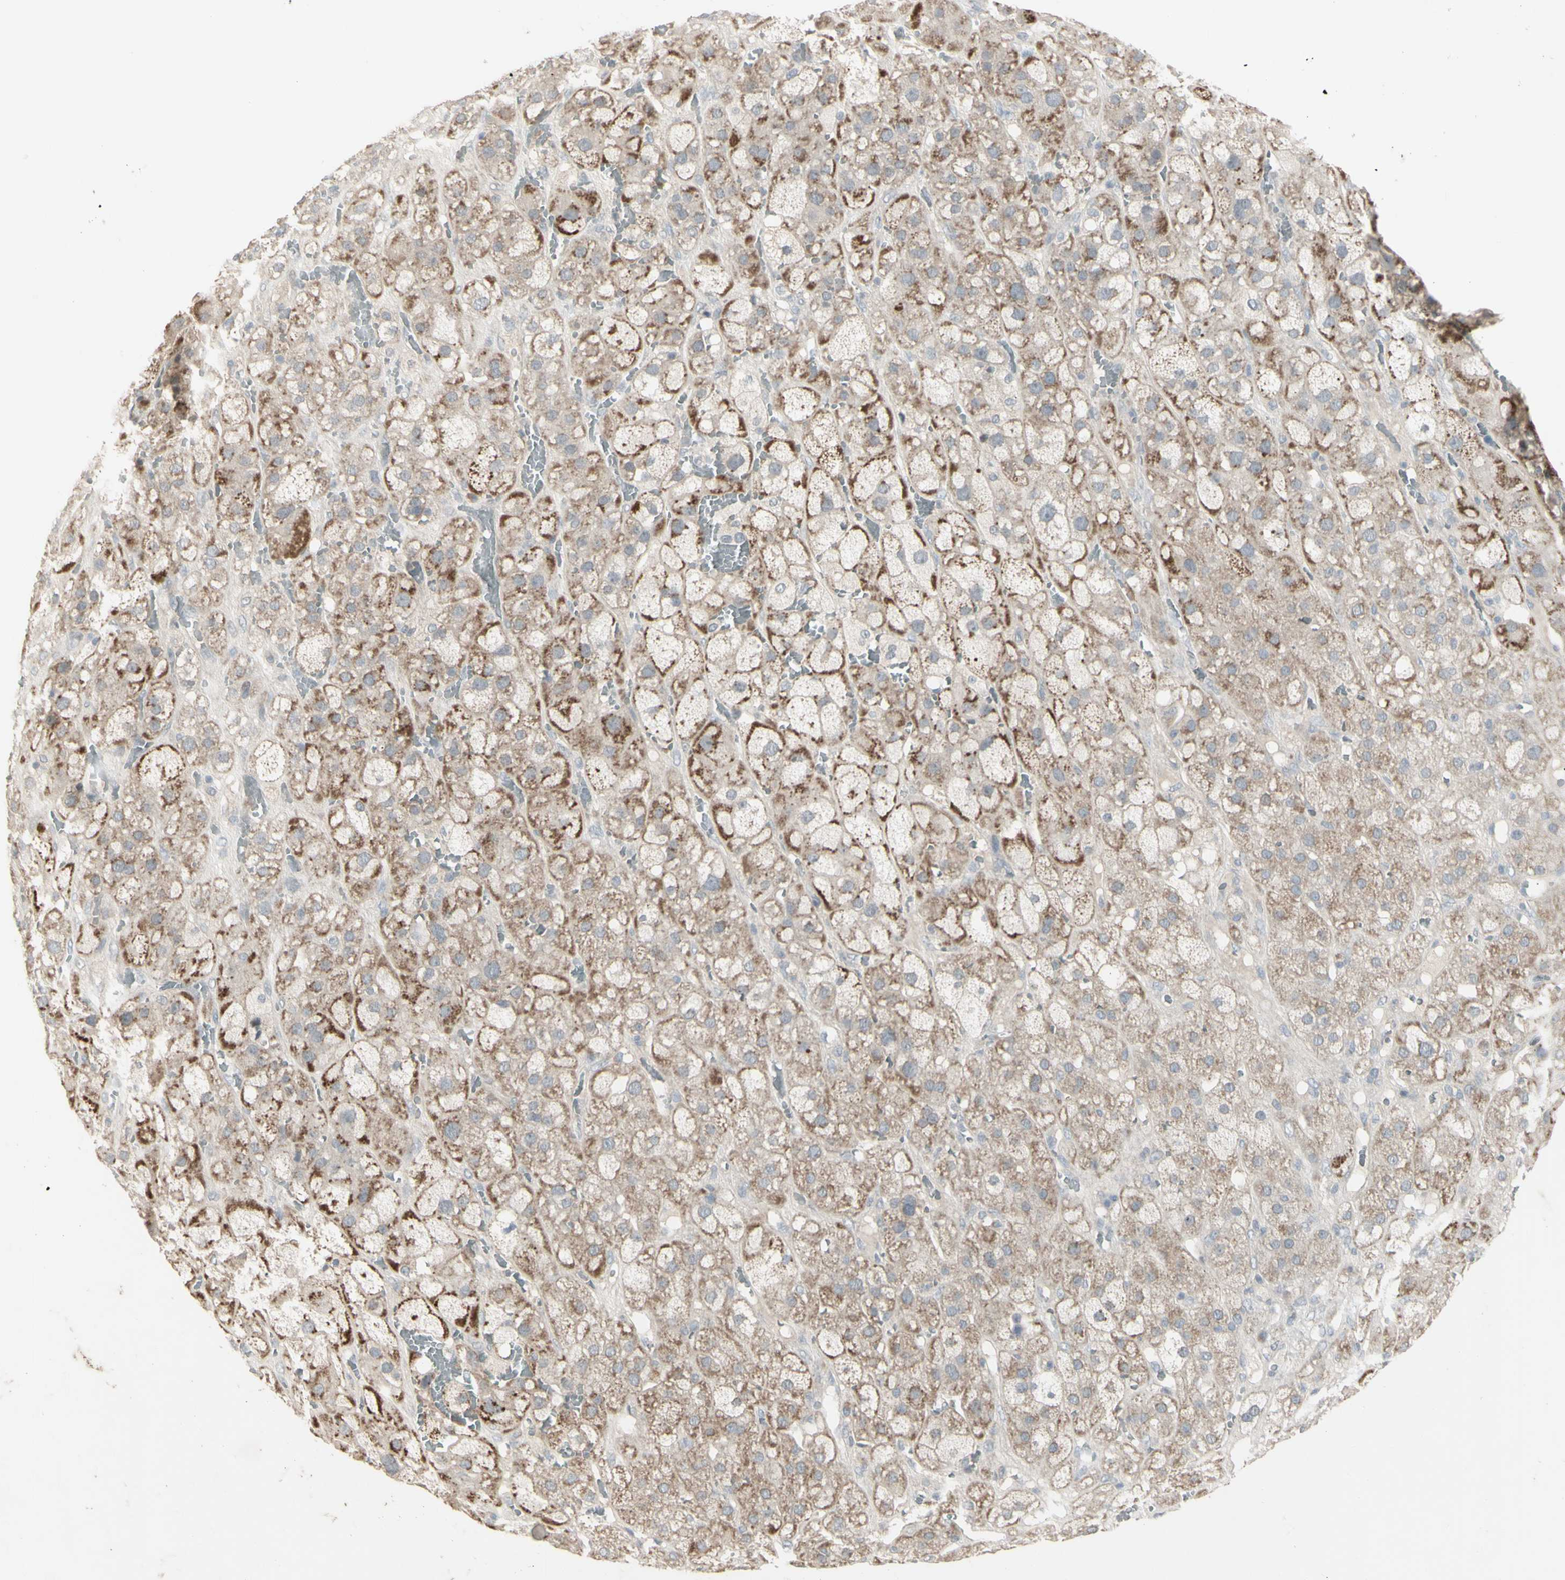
{"staining": {"intensity": "weak", "quantity": ">75%", "location": "cytoplasmic/membranous"}, "tissue": "adrenal gland", "cell_type": "Glandular cells", "image_type": "normal", "snomed": [{"axis": "morphology", "description": "Normal tissue, NOS"}, {"axis": "topography", "description": "Adrenal gland"}], "caption": "This image exhibits IHC staining of unremarkable adrenal gland, with low weak cytoplasmic/membranous positivity in approximately >75% of glandular cells.", "gene": "PIAS4", "patient": {"sex": "female", "age": 47}}